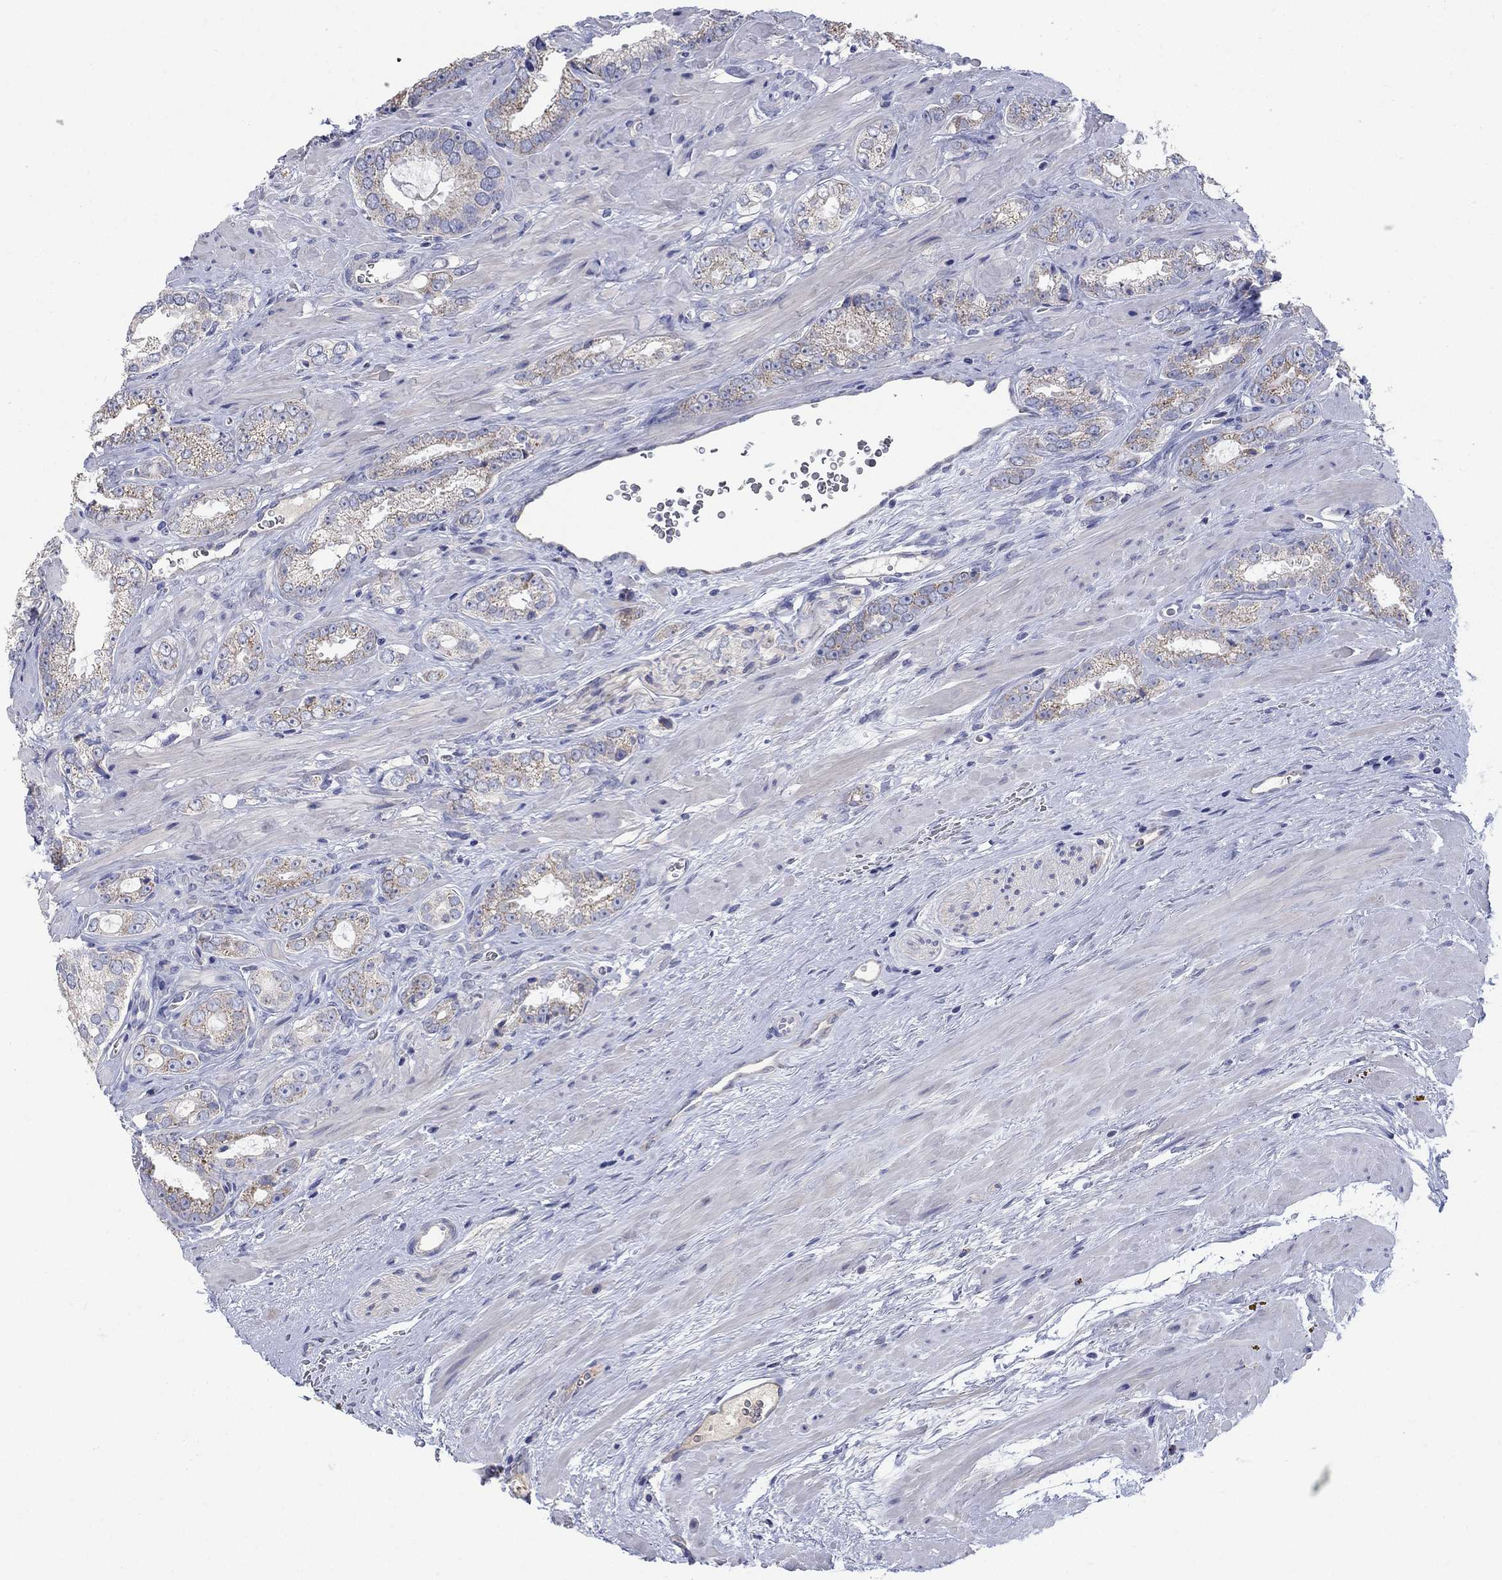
{"staining": {"intensity": "weak", "quantity": ">75%", "location": "cytoplasmic/membranous"}, "tissue": "prostate cancer", "cell_type": "Tumor cells", "image_type": "cancer", "snomed": [{"axis": "morphology", "description": "Adenocarcinoma, NOS"}, {"axis": "topography", "description": "Prostate"}], "caption": "Immunohistochemistry micrograph of neoplastic tissue: prostate cancer stained using immunohistochemistry exhibits low levels of weak protein expression localized specifically in the cytoplasmic/membranous of tumor cells, appearing as a cytoplasmic/membranous brown color.", "gene": "CLVS1", "patient": {"sex": "male", "age": 67}}